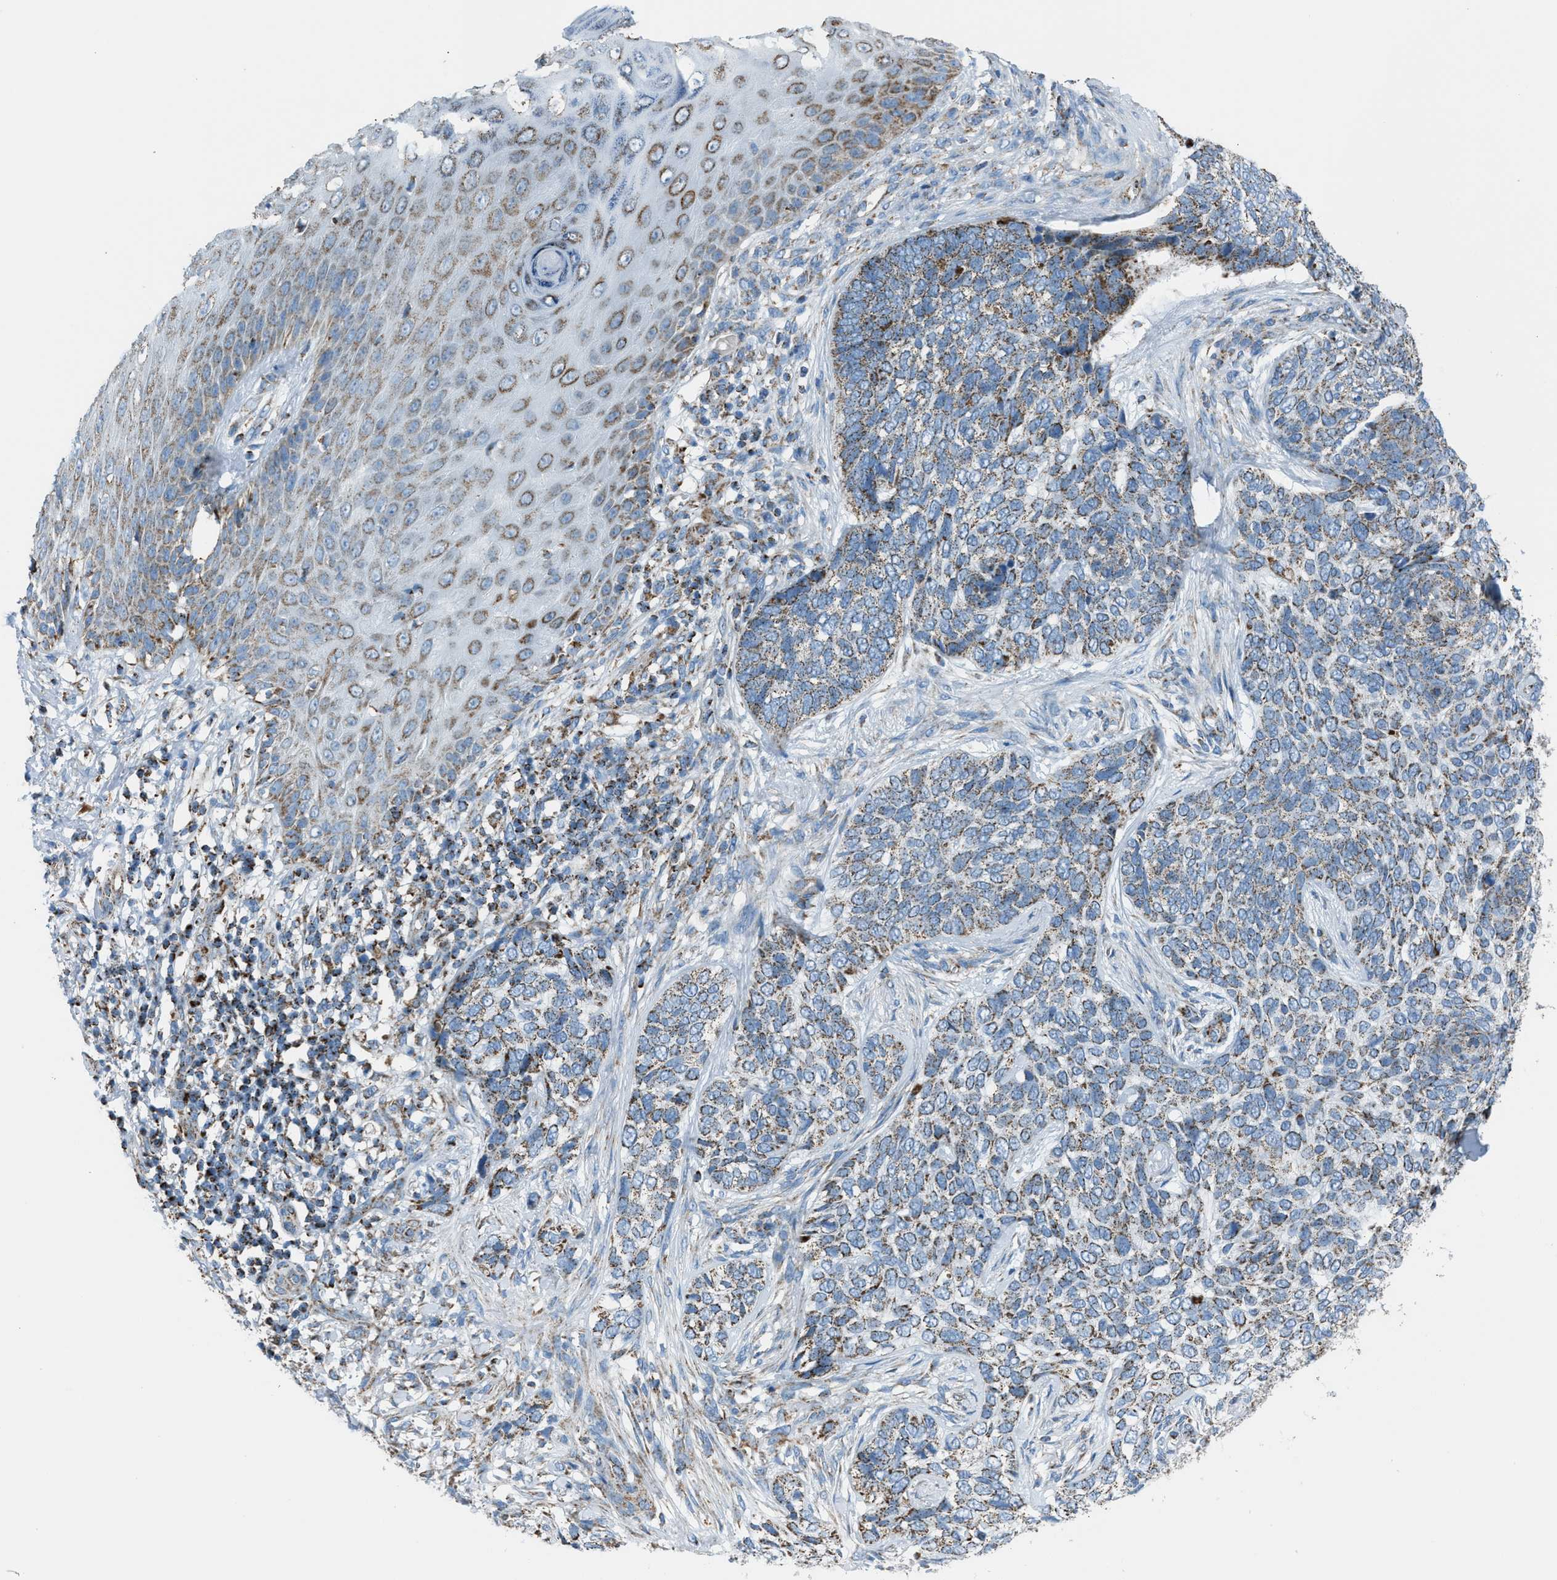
{"staining": {"intensity": "moderate", "quantity": ">75%", "location": "cytoplasmic/membranous"}, "tissue": "skin cancer", "cell_type": "Tumor cells", "image_type": "cancer", "snomed": [{"axis": "morphology", "description": "Basal cell carcinoma"}, {"axis": "topography", "description": "Skin"}], "caption": "Immunohistochemistry of human basal cell carcinoma (skin) exhibits medium levels of moderate cytoplasmic/membranous expression in approximately >75% of tumor cells.", "gene": "MDH2", "patient": {"sex": "female", "age": 64}}